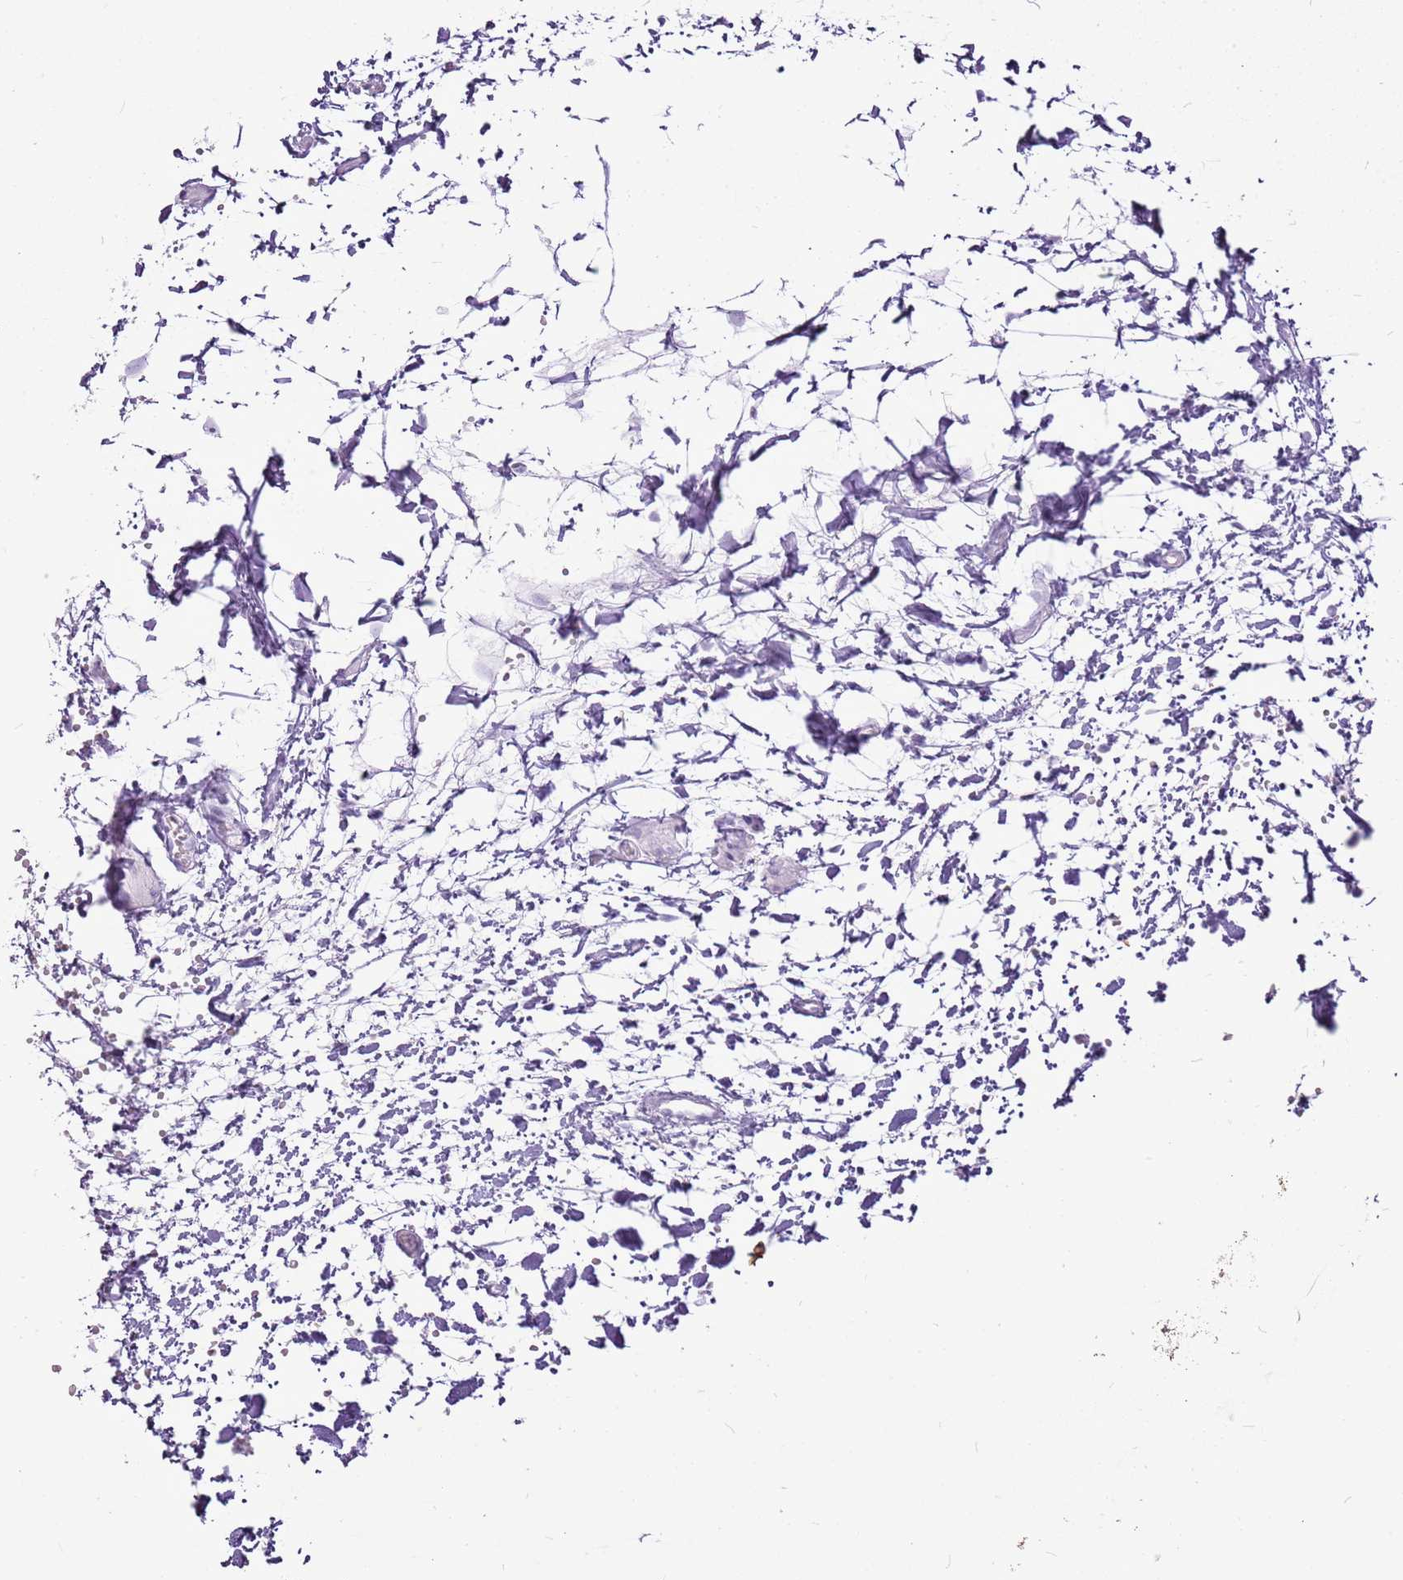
{"staining": {"intensity": "negative", "quantity": "none", "location": "none"}, "tissue": "ovary", "cell_type": "Follicle cells", "image_type": "normal", "snomed": [{"axis": "morphology", "description": "Normal tissue, NOS"}, {"axis": "topography", "description": "Ovary"}], "caption": "Immunohistochemical staining of unremarkable human ovary exhibits no significant expression in follicle cells.", "gene": "CNFN", "patient": {"sex": "female", "age": 41}}